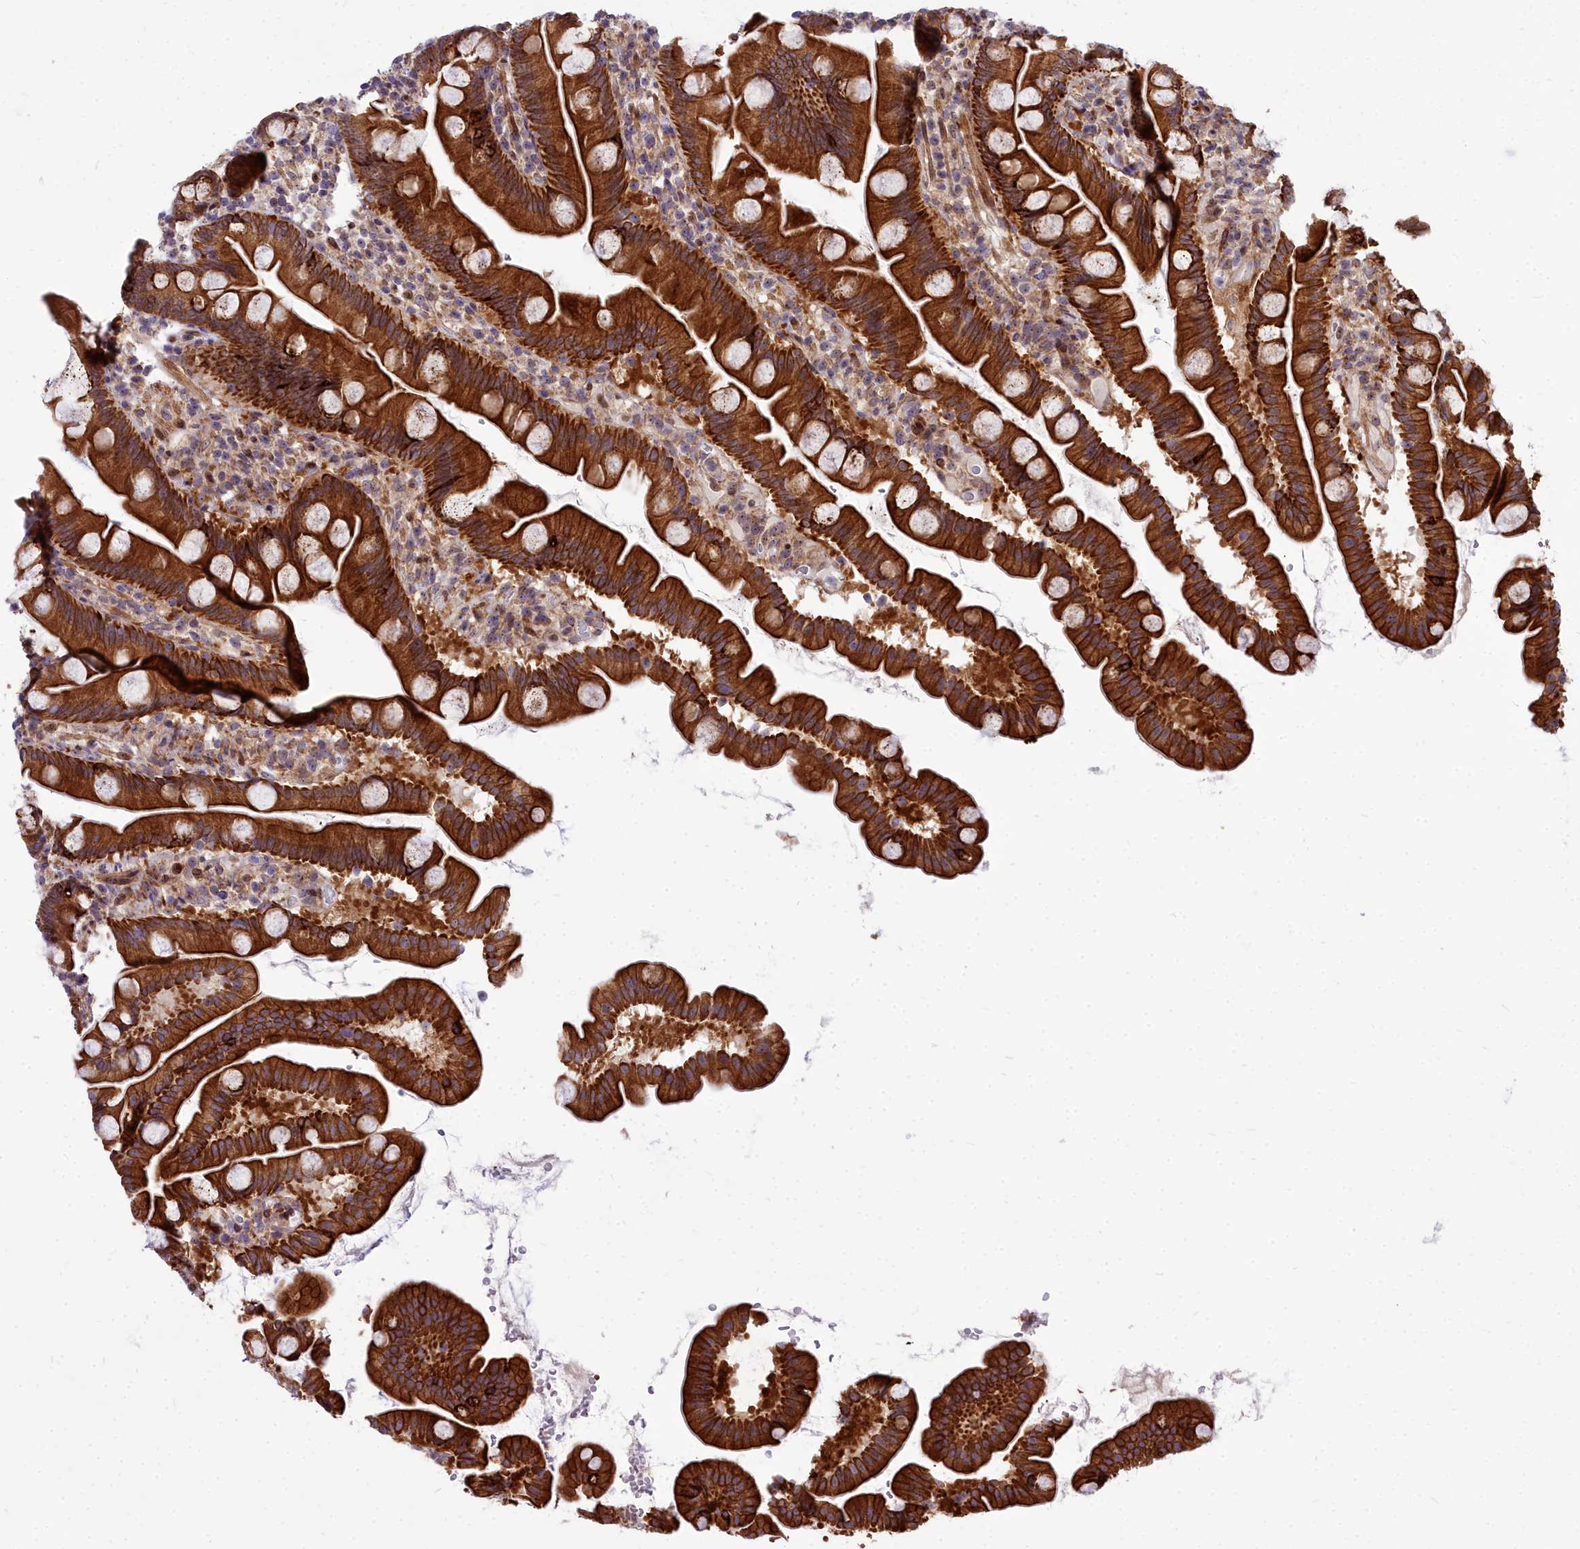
{"staining": {"intensity": "strong", "quantity": ">75%", "location": "cytoplasmic/membranous"}, "tissue": "small intestine", "cell_type": "Glandular cells", "image_type": "normal", "snomed": [{"axis": "morphology", "description": "Normal tissue, NOS"}, {"axis": "topography", "description": "Small intestine"}], "caption": "Immunohistochemistry micrograph of benign small intestine: human small intestine stained using immunohistochemistry (IHC) reveals high levels of strong protein expression localized specifically in the cytoplasmic/membranous of glandular cells, appearing as a cytoplasmic/membranous brown color.", "gene": "ABCB8", "patient": {"sex": "female", "age": 68}}